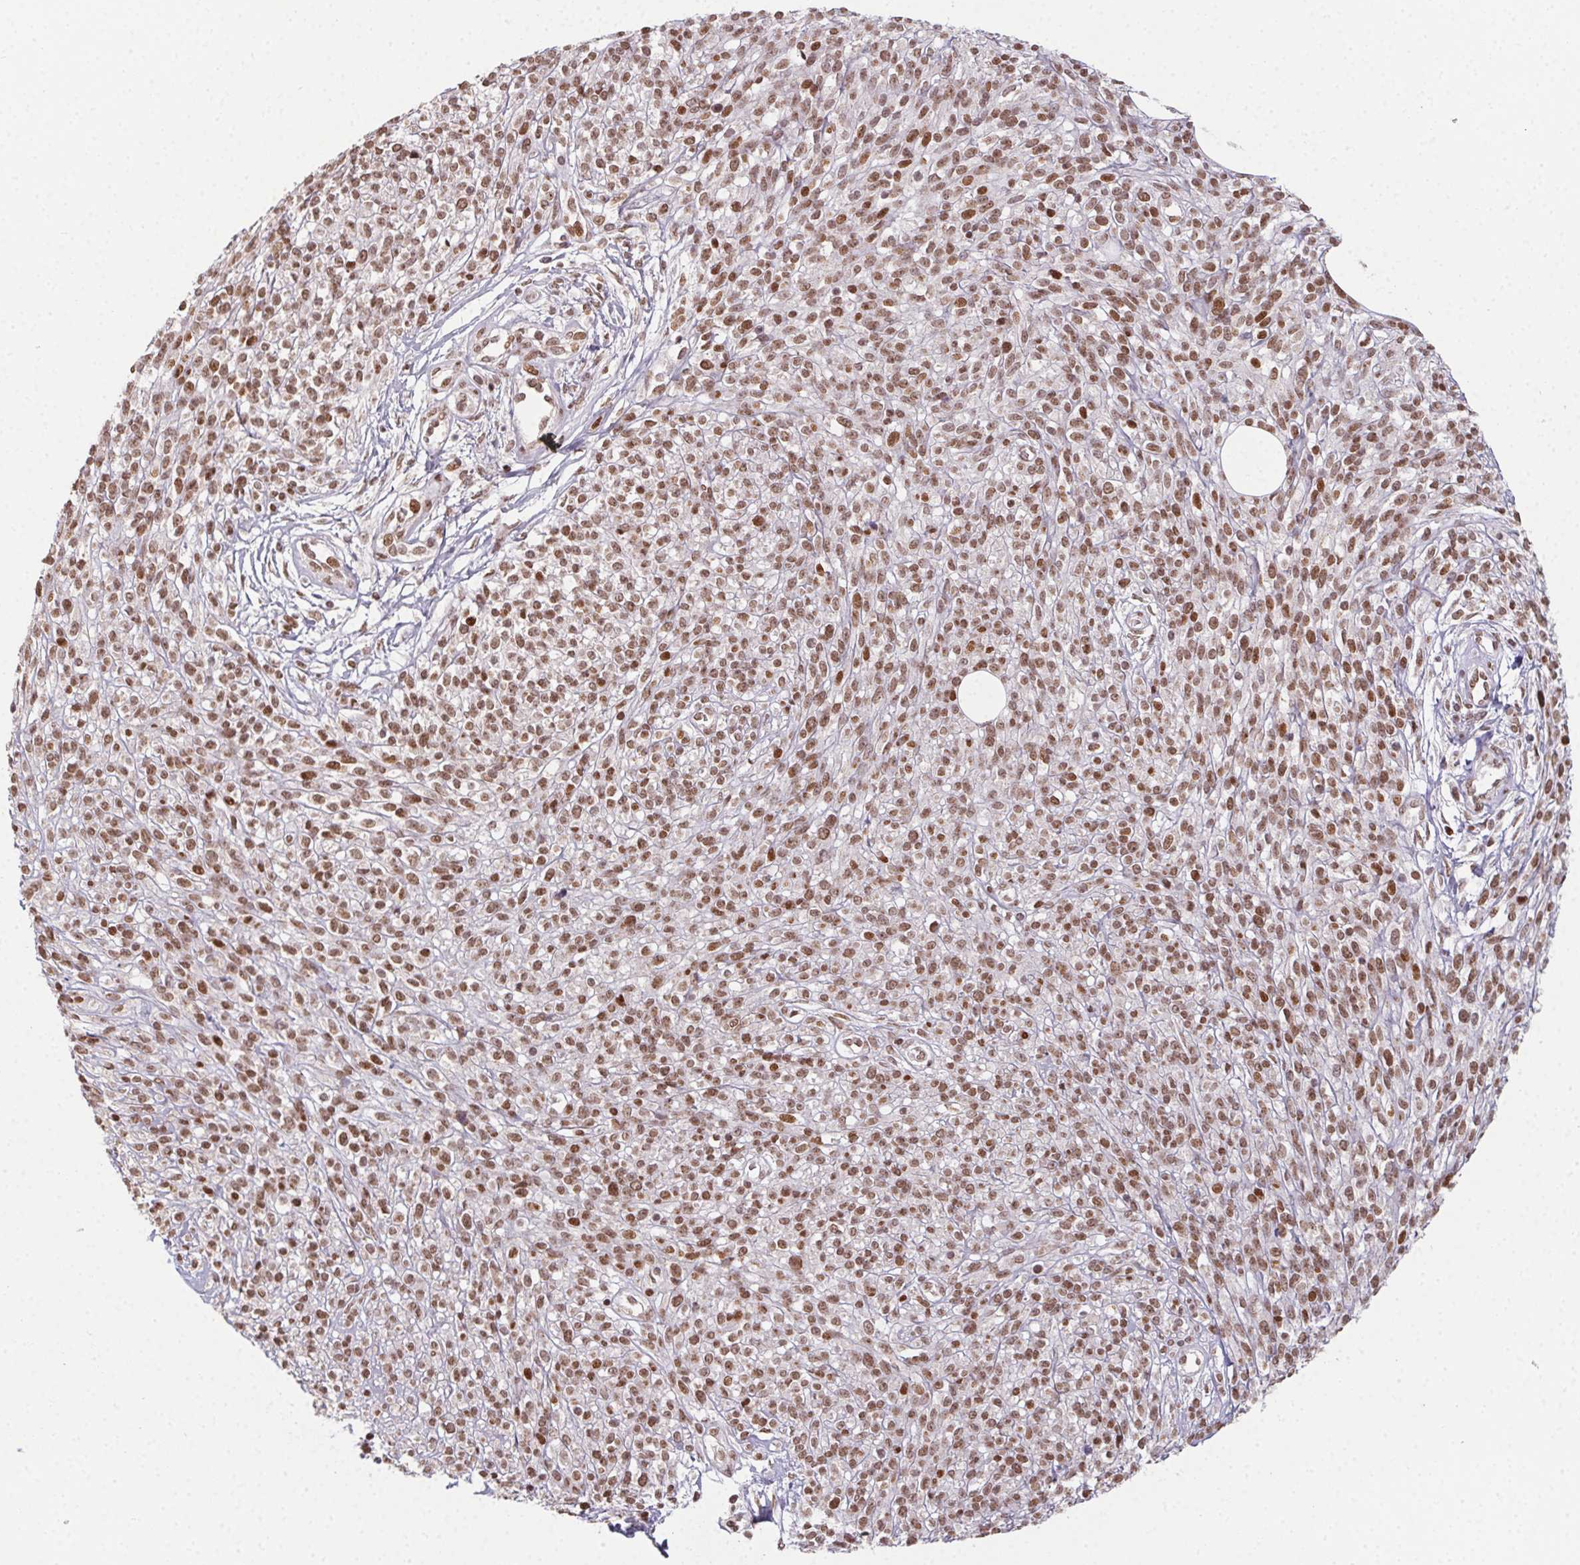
{"staining": {"intensity": "moderate", "quantity": ">75%", "location": "nuclear"}, "tissue": "melanoma", "cell_type": "Tumor cells", "image_type": "cancer", "snomed": [{"axis": "morphology", "description": "Malignant melanoma, NOS"}, {"axis": "topography", "description": "Skin"}, {"axis": "topography", "description": "Skin of trunk"}], "caption": "Moderate nuclear expression is seen in approximately >75% of tumor cells in malignant melanoma.", "gene": "KMT2A", "patient": {"sex": "male", "age": 74}}